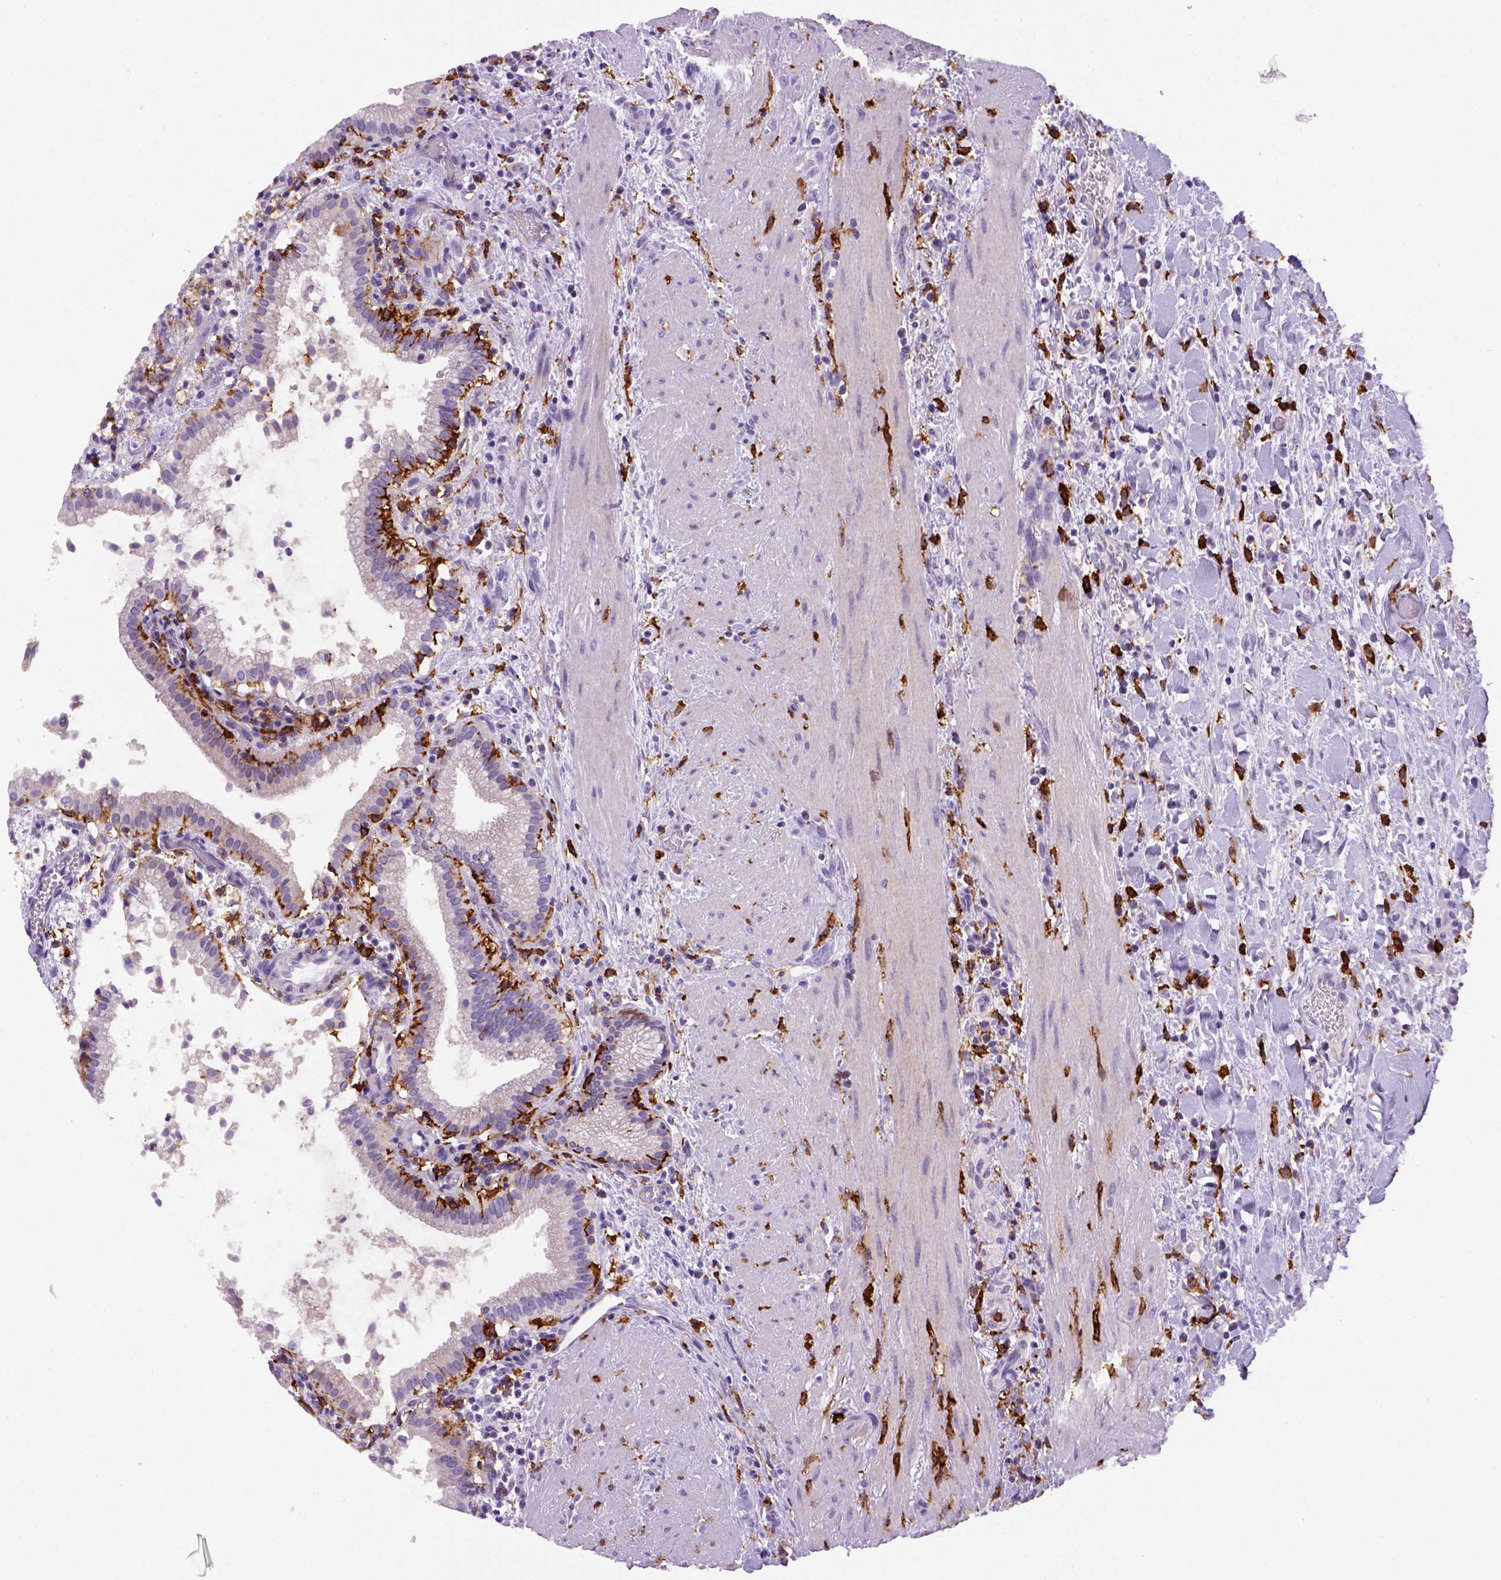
{"staining": {"intensity": "negative", "quantity": "none", "location": "none"}, "tissue": "gallbladder", "cell_type": "Glandular cells", "image_type": "normal", "snomed": [{"axis": "morphology", "description": "Normal tissue, NOS"}, {"axis": "topography", "description": "Gallbladder"}], "caption": "High power microscopy histopathology image of an immunohistochemistry (IHC) histopathology image of benign gallbladder, revealing no significant staining in glandular cells. (IHC, brightfield microscopy, high magnification).", "gene": "CD14", "patient": {"sex": "male", "age": 42}}